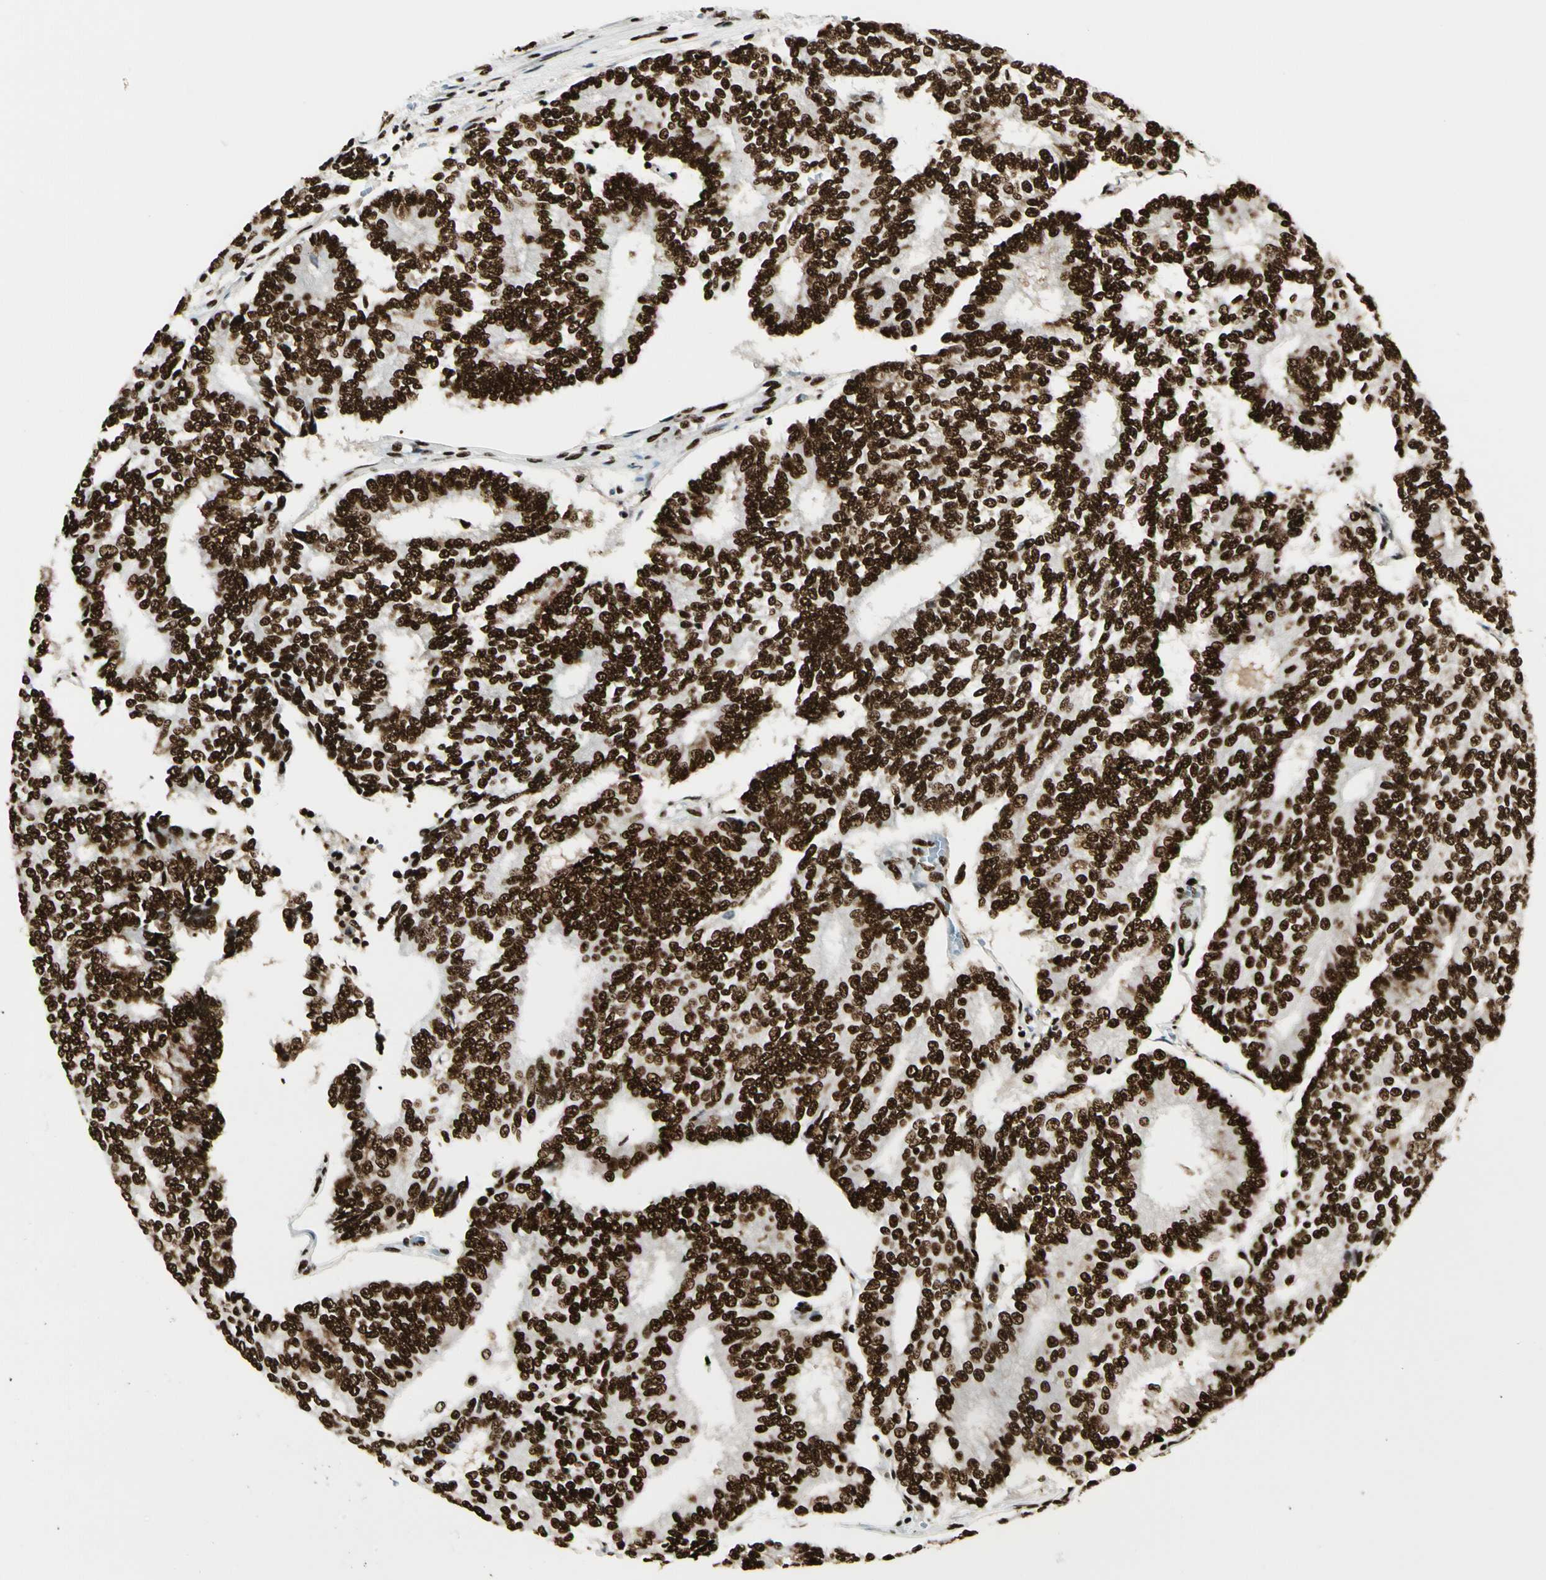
{"staining": {"intensity": "strong", "quantity": ">75%", "location": "nuclear"}, "tissue": "prostate cancer", "cell_type": "Tumor cells", "image_type": "cancer", "snomed": [{"axis": "morphology", "description": "Adenocarcinoma, High grade"}, {"axis": "topography", "description": "Prostate"}], "caption": "This image exhibits immunohistochemistry staining of human prostate cancer (adenocarcinoma (high-grade)), with high strong nuclear staining in approximately >75% of tumor cells.", "gene": "CCAR1", "patient": {"sex": "male", "age": 55}}